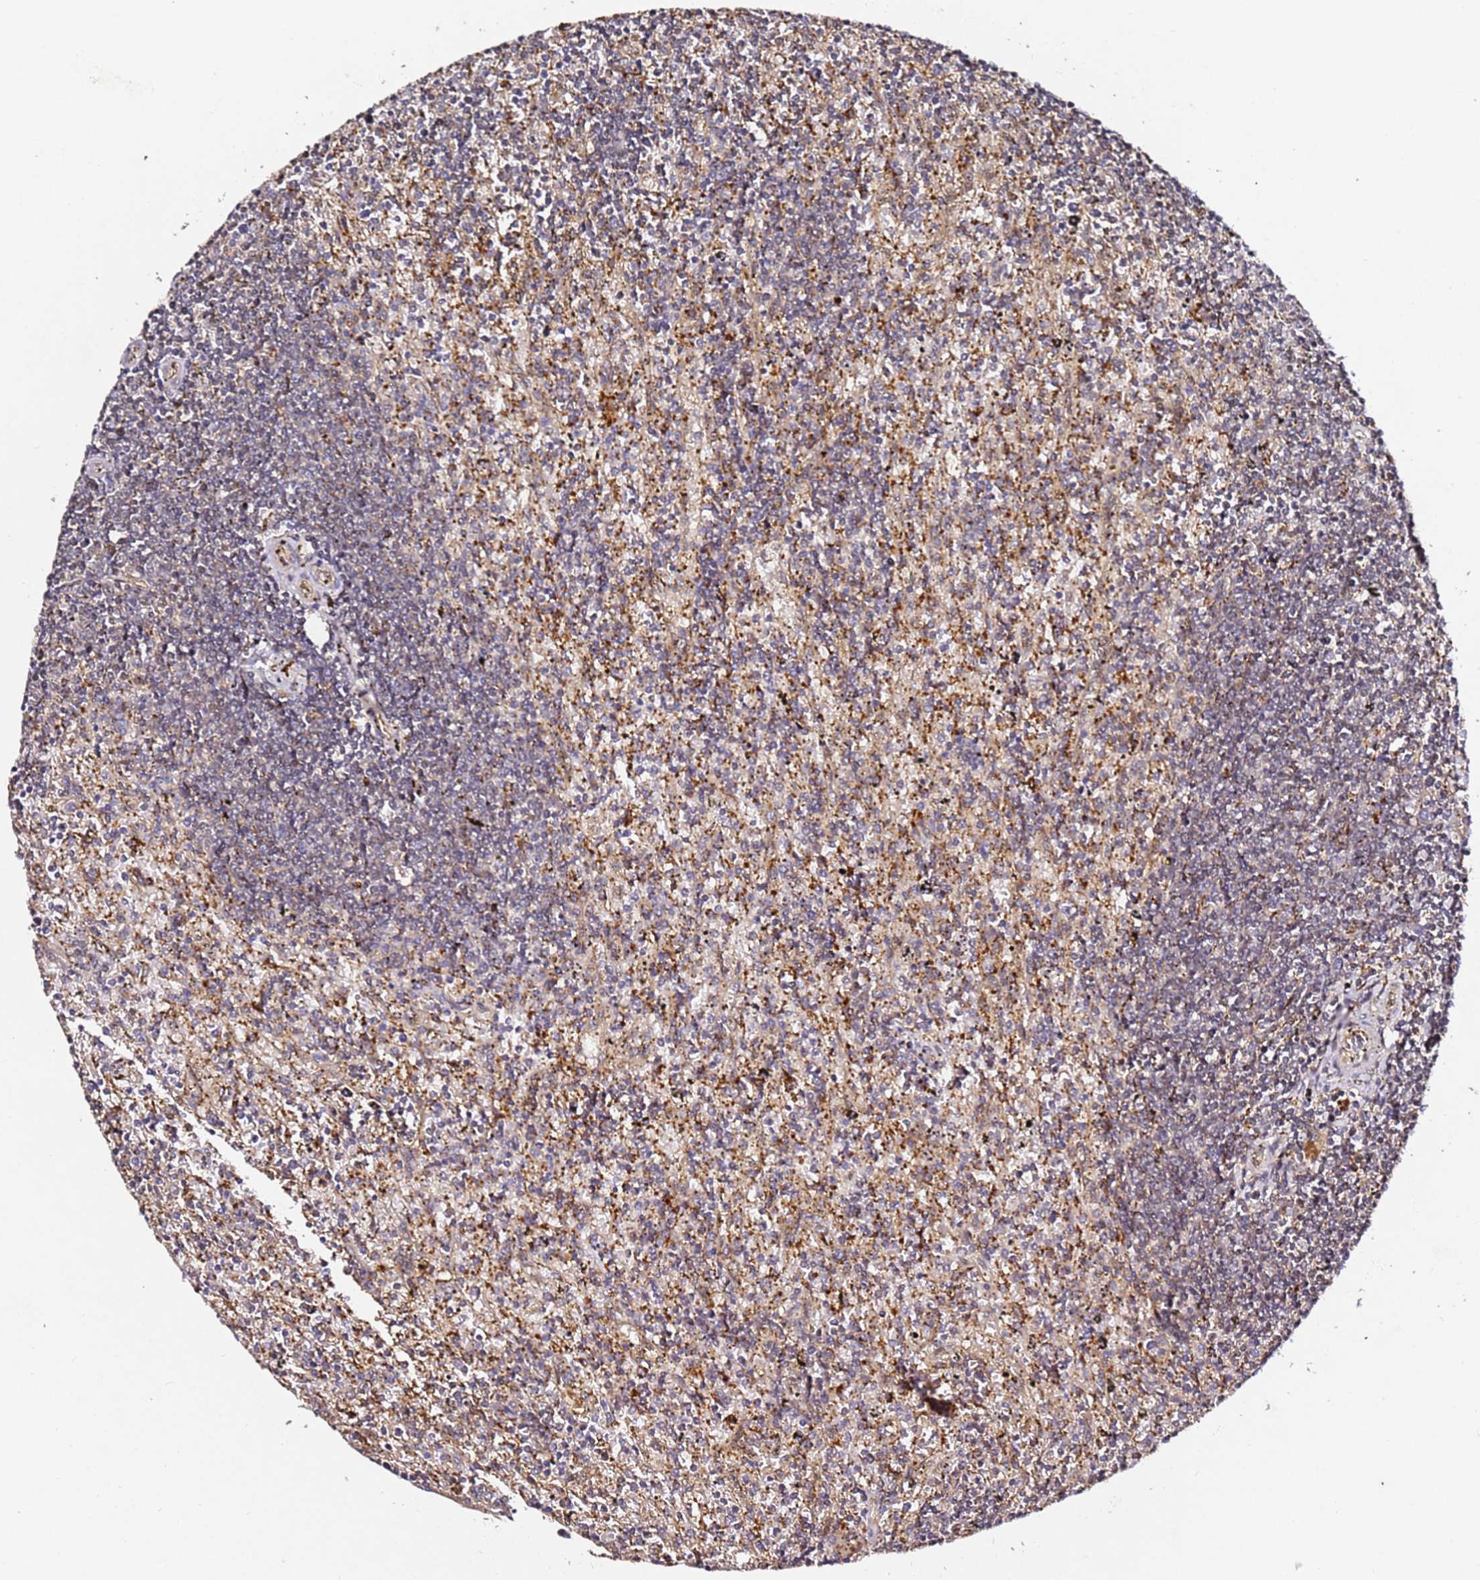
{"staining": {"intensity": "negative", "quantity": "none", "location": "none"}, "tissue": "lymphoma", "cell_type": "Tumor cells", "image_type": "cancer", "snomed": [{"axis": "morphology", "description": "Malignant lymphoma, non-Hodgkin's type, Low grade"}, {"axis": "topography", "description": "Spleen"}], "caption": "The immunohistochemistry (IHC) photomicrograph has no significant staining in tumor cells of lymphoma tissue.", "gene": "ALG11", "patient": {"sex": "male", "age": 76}}